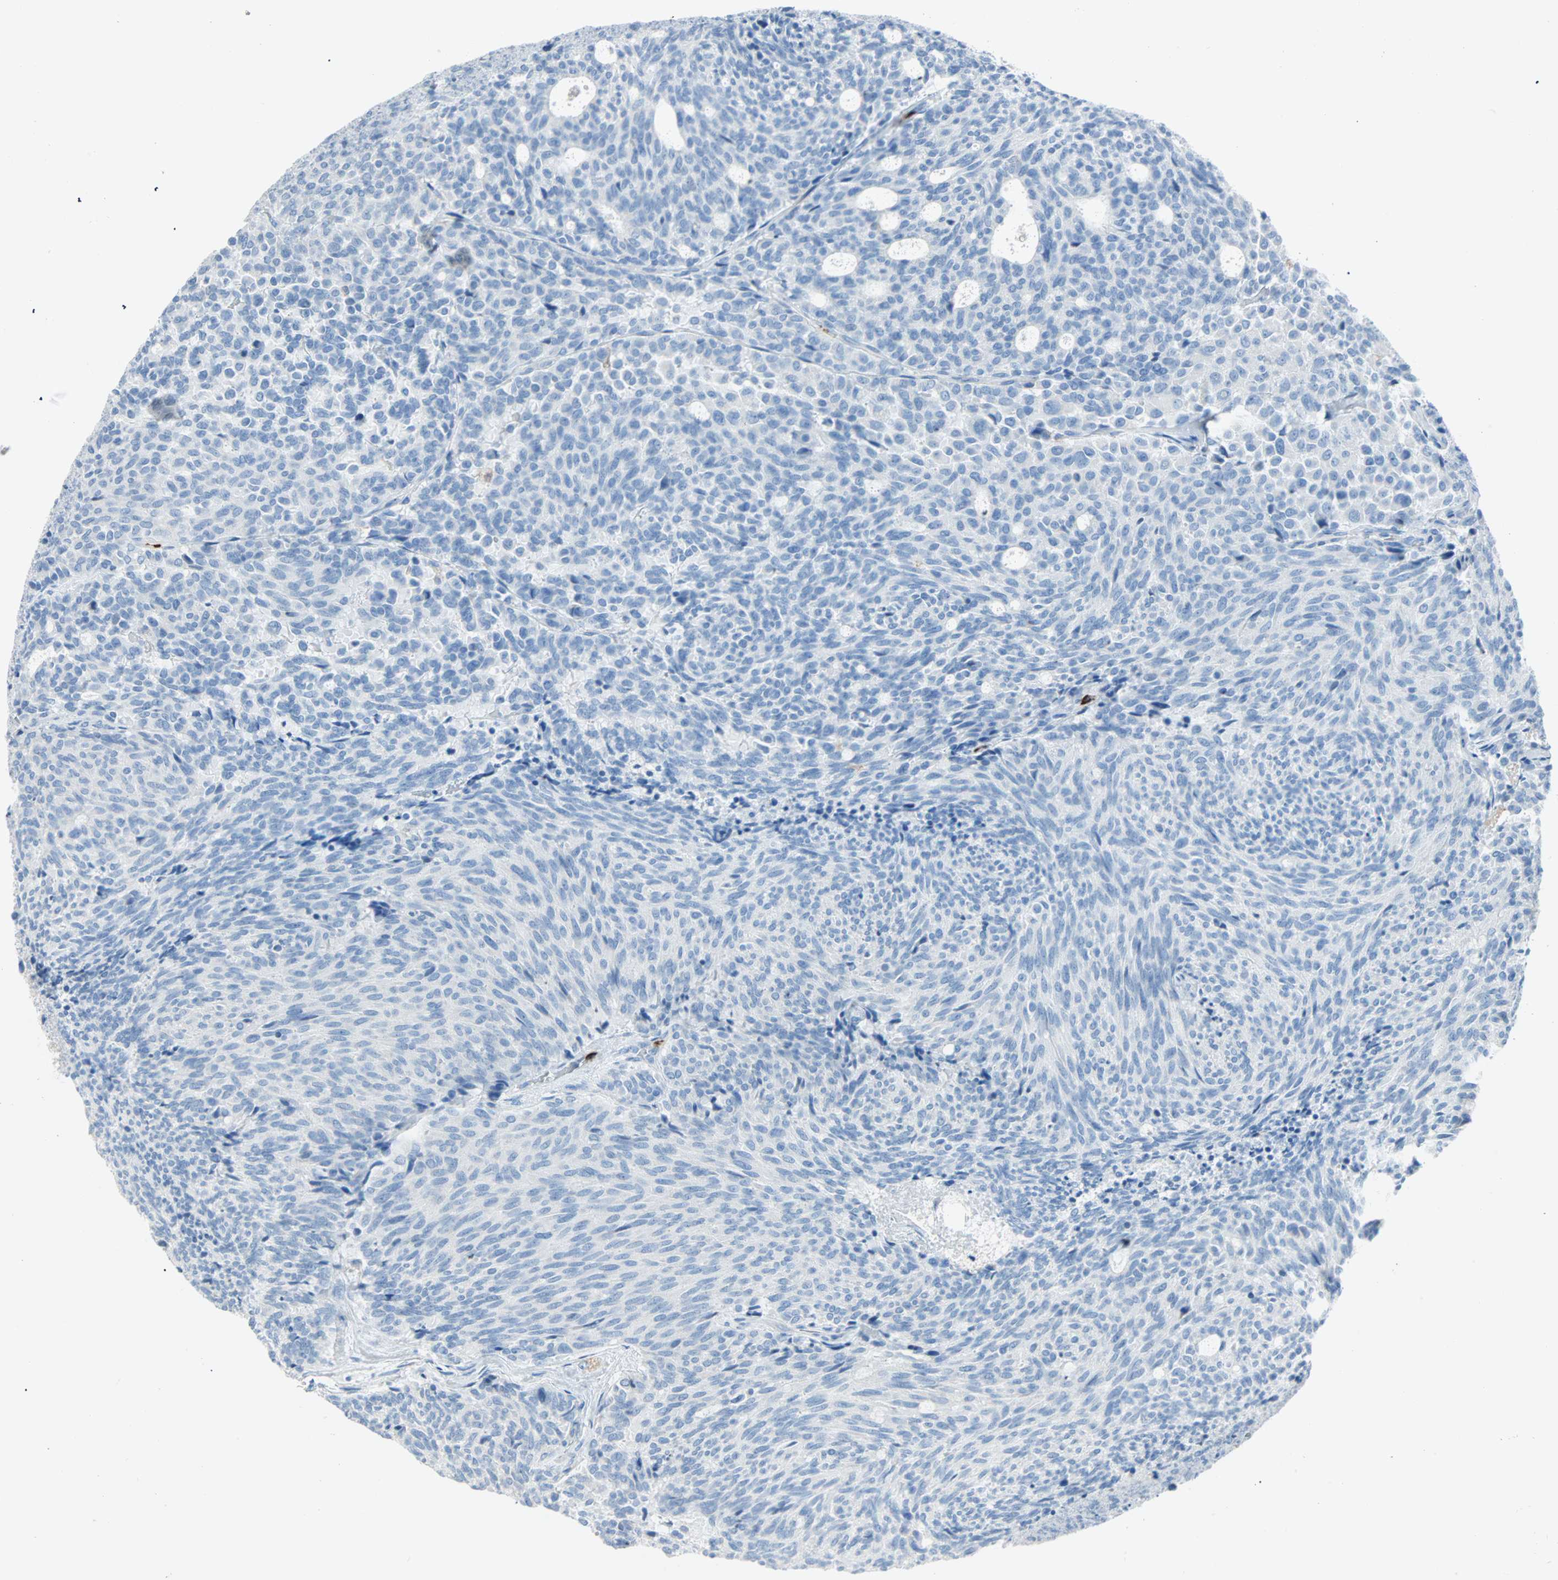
{"staining": {"intensity": "negative", "quantity": "none", "location": "none"}, "tissue": "carcinoid", "cell_type": "Tumor cells", "image_type": "cancer", "snomed": [{"axis": "morphology", "description": "Carcinoid, malignant, NOS"}, {"axis": "topography", "description": "Pancreas"}], "caption": "There is no significant staining in tumor cells of carcinoid. Nuclei are stained in blue.", "gene": "CLEC4A", "patient": {"sex": "female", "age": 54}}